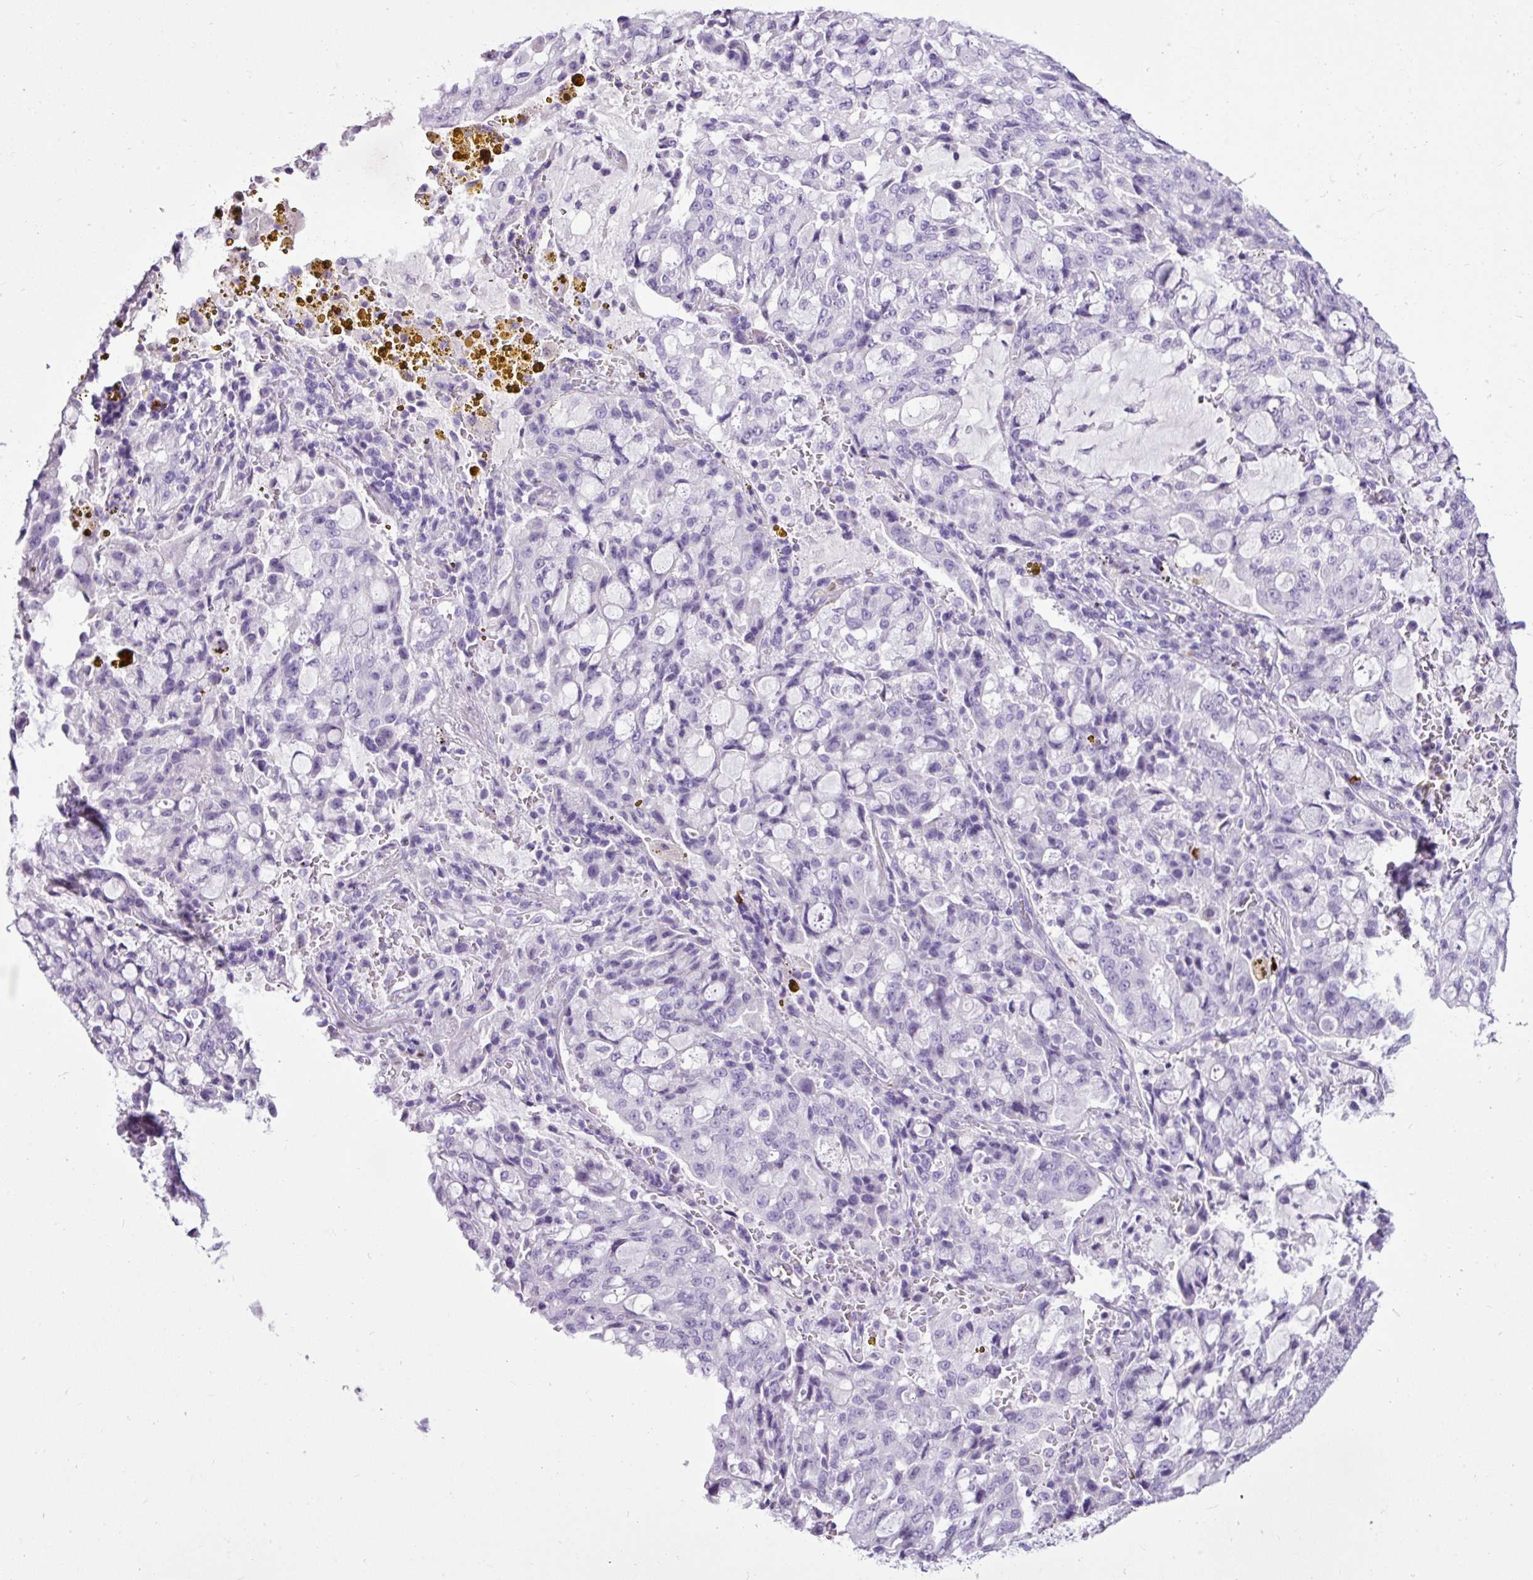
{"staining": {"intensity": "negative", "quantity": "none", "location": "none"}, "tissue": "lung cancer", "cell_type": "Tumor cells", "image_type": "cancer", "snomed": [{"axis": "morphology", "description": "Adenocarcinoma, NOS"}, {"axis": "topography", "description": "Lung"}], "caption": "Immunohistochemical staining of human adenocarcinoma (lung) shows no significant expression in tumor cells. Nuclei are stained in blue.", "gene": "LILRB4", "patient": {"sex": "female", "age": 44}}